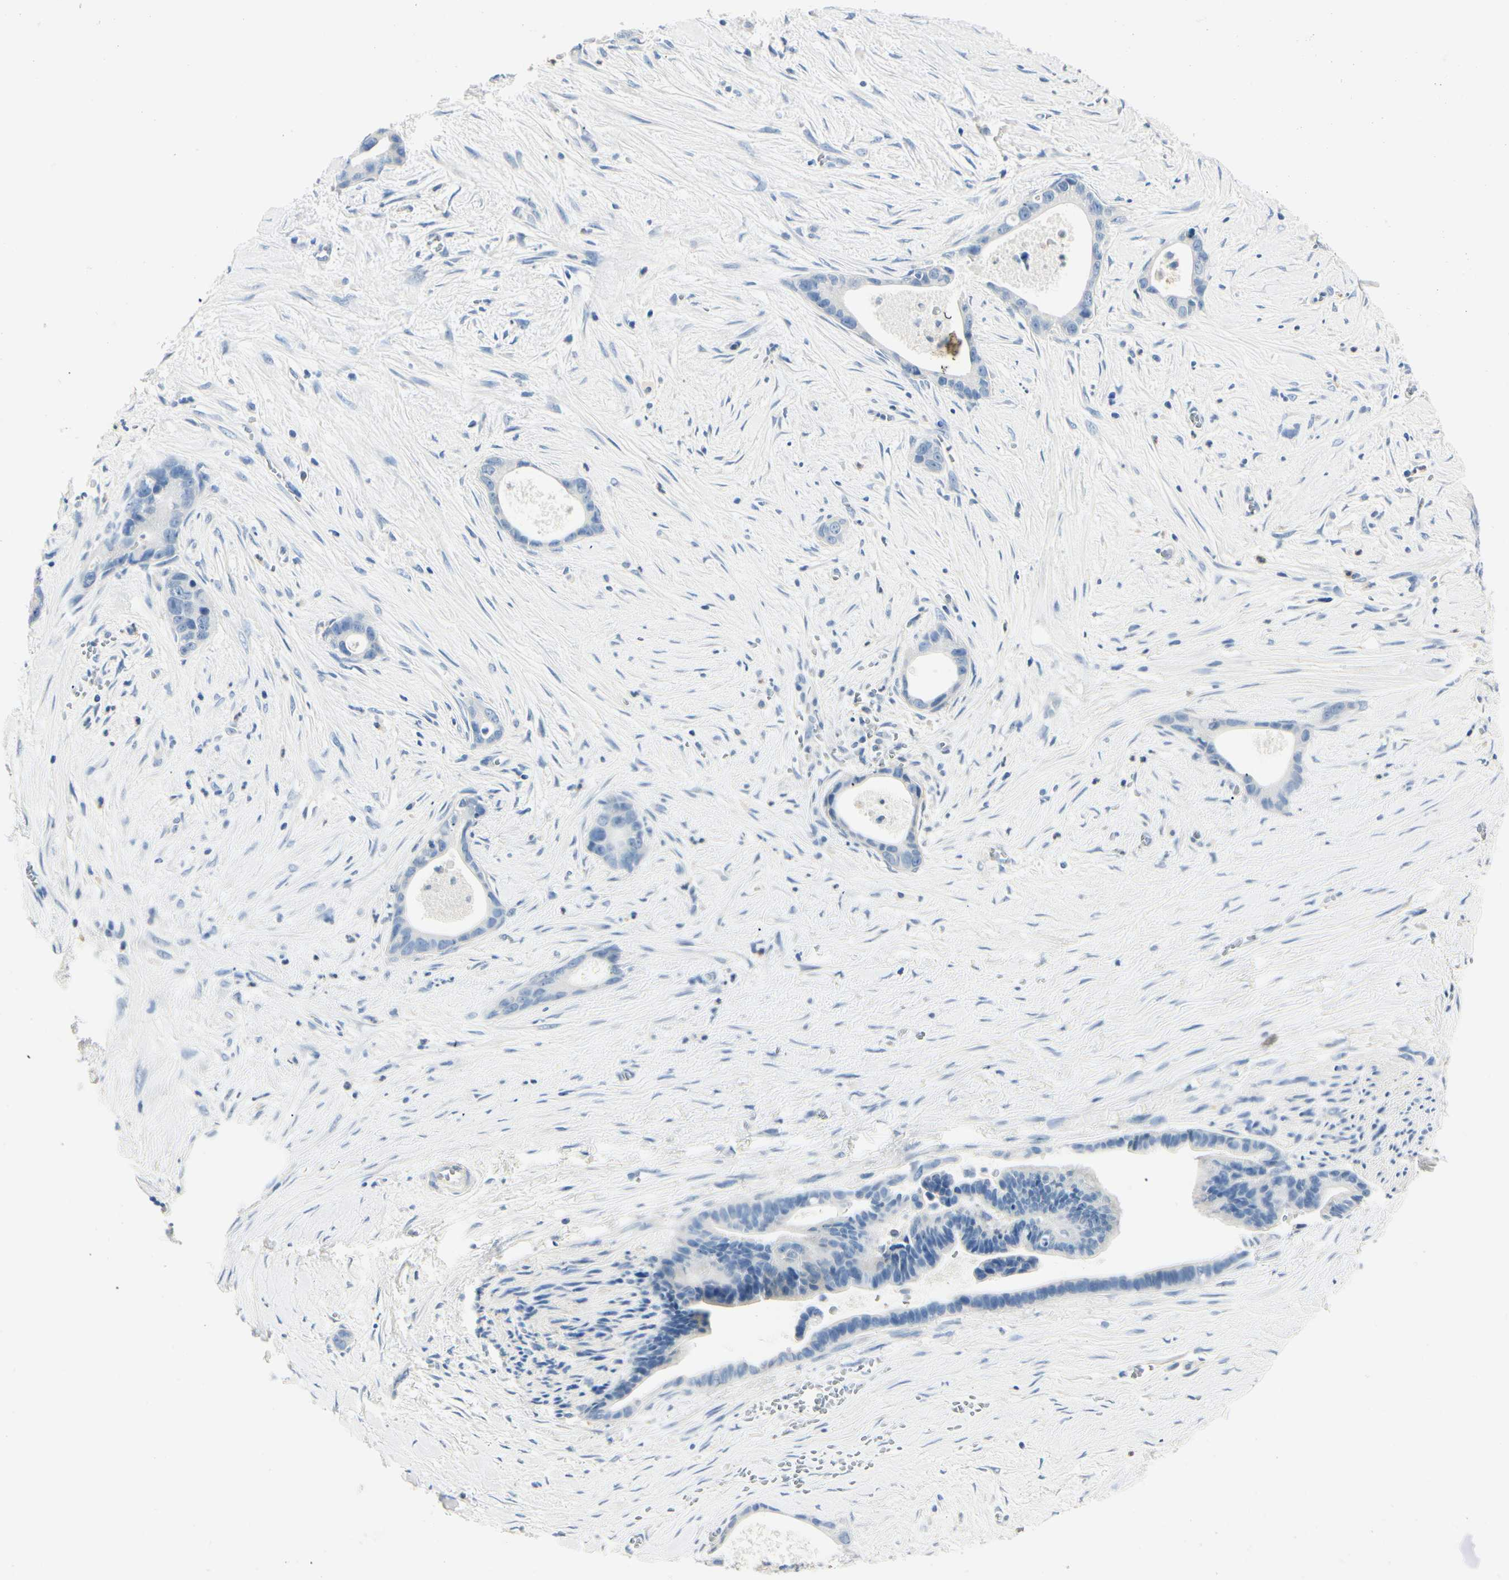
{"staining": {"intensity": "negative", "quantity": "none", "location": "none"}, "tissue": "liver cancer", "cell_type": "Tumor cells", "image_type": "cancer", "snomed": [{"axis": "morphology", "description": "Cholangiocarcinoma"}, {"axis": "topography", "description": "Liver"}], "caption": "Liver cancer (cholangiocarcinoma) was stained to show a protein in brown. There is no significant expression in tumor cells.", "gene": "TGFBR3", "patient": {"sex": "female", "age": 55}}